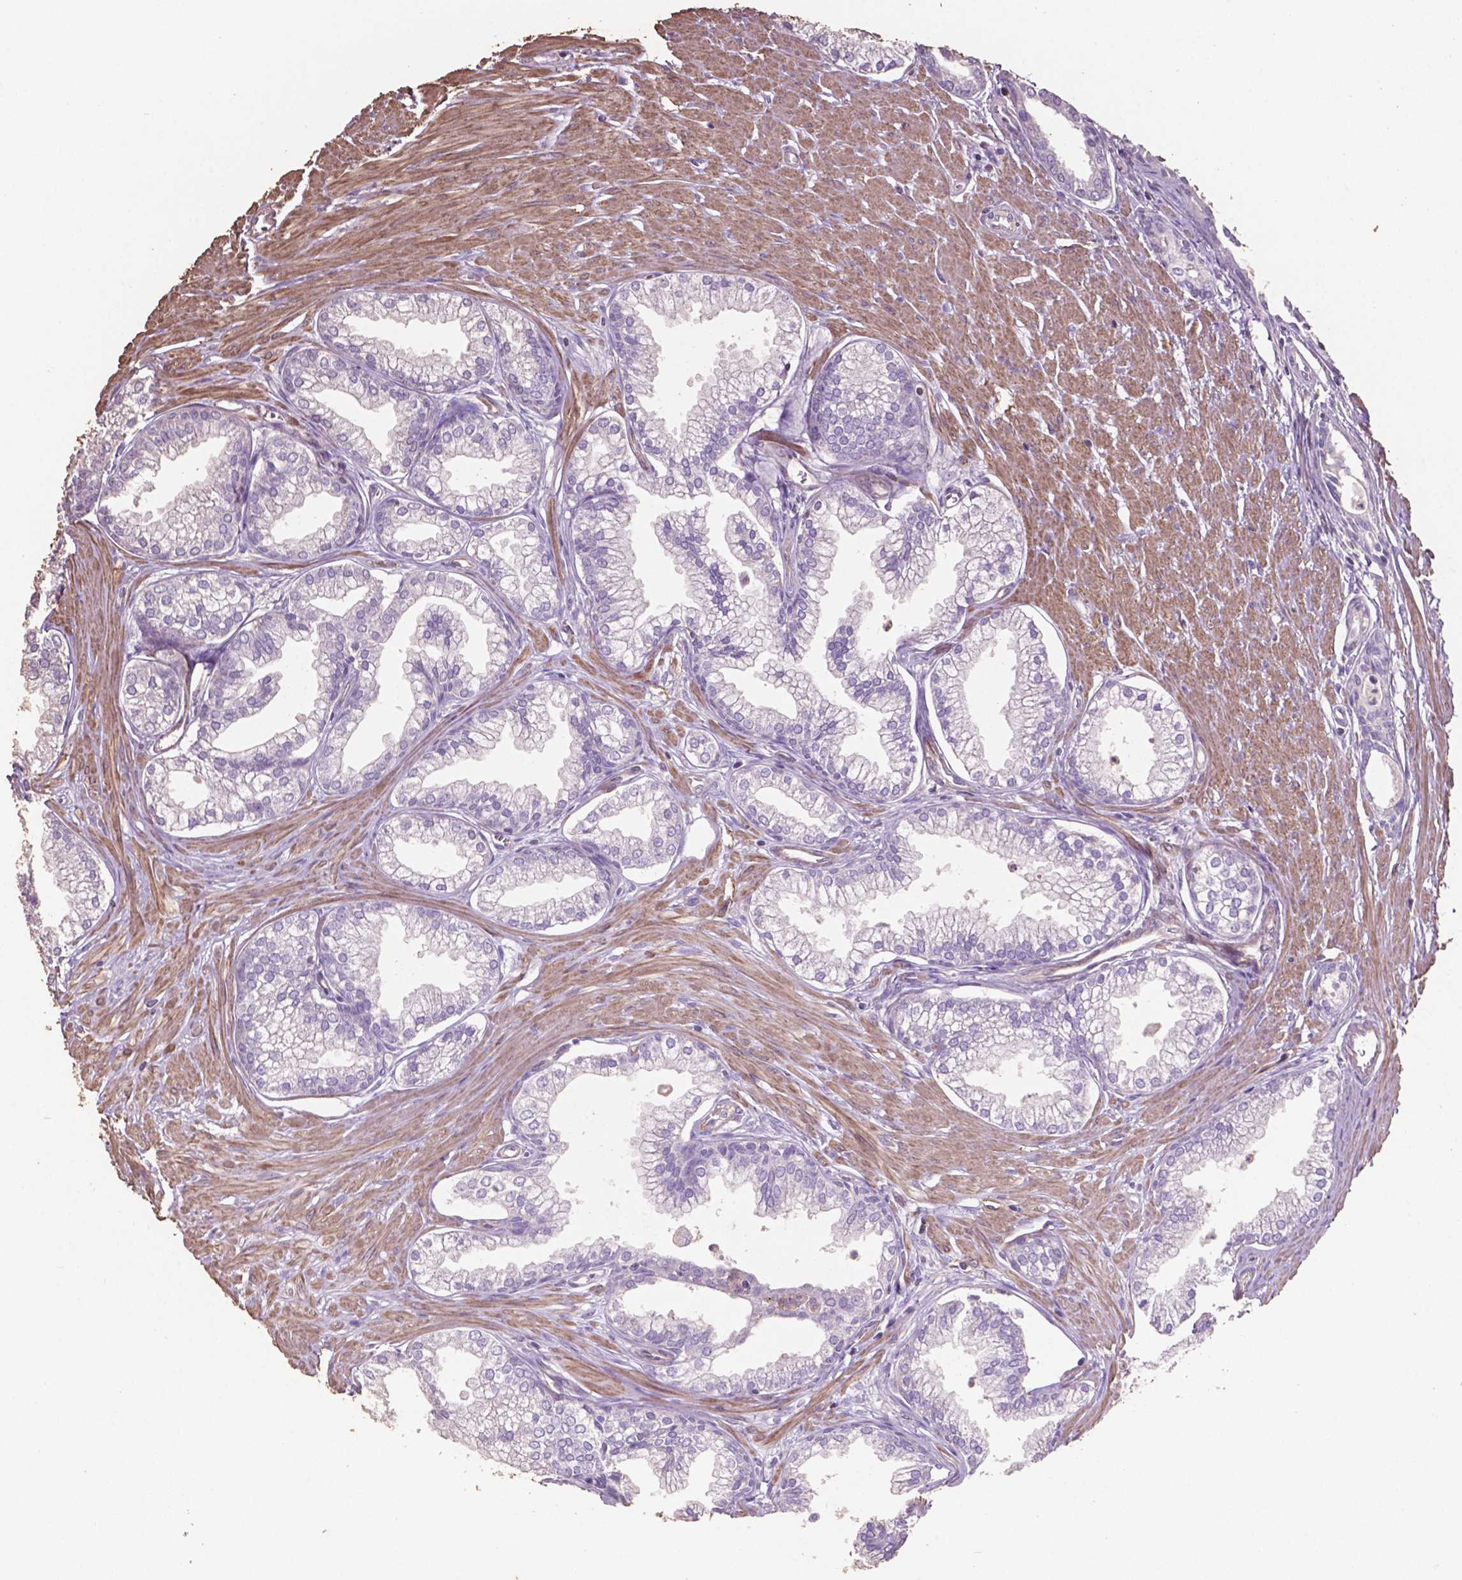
{"staining": {"intensity": "negative", "quantity": "none", "location": "none"}, "tissue": "prostate cancer", "cell_type": "Tumor cells", "image_type": "cancer", "snomed": [{"axis": "morphology", "description": "Adenocarcinoma, NOS"}, {"axis": "topography", "description": "Prostate"}], "caption": "Immunohistochemistry (IHC) of human adenocarcinoma (prostate) reveals no staining in tumor cells.", "gene": "COMMD4", "patient": {"sex": "male", "age": 71}}